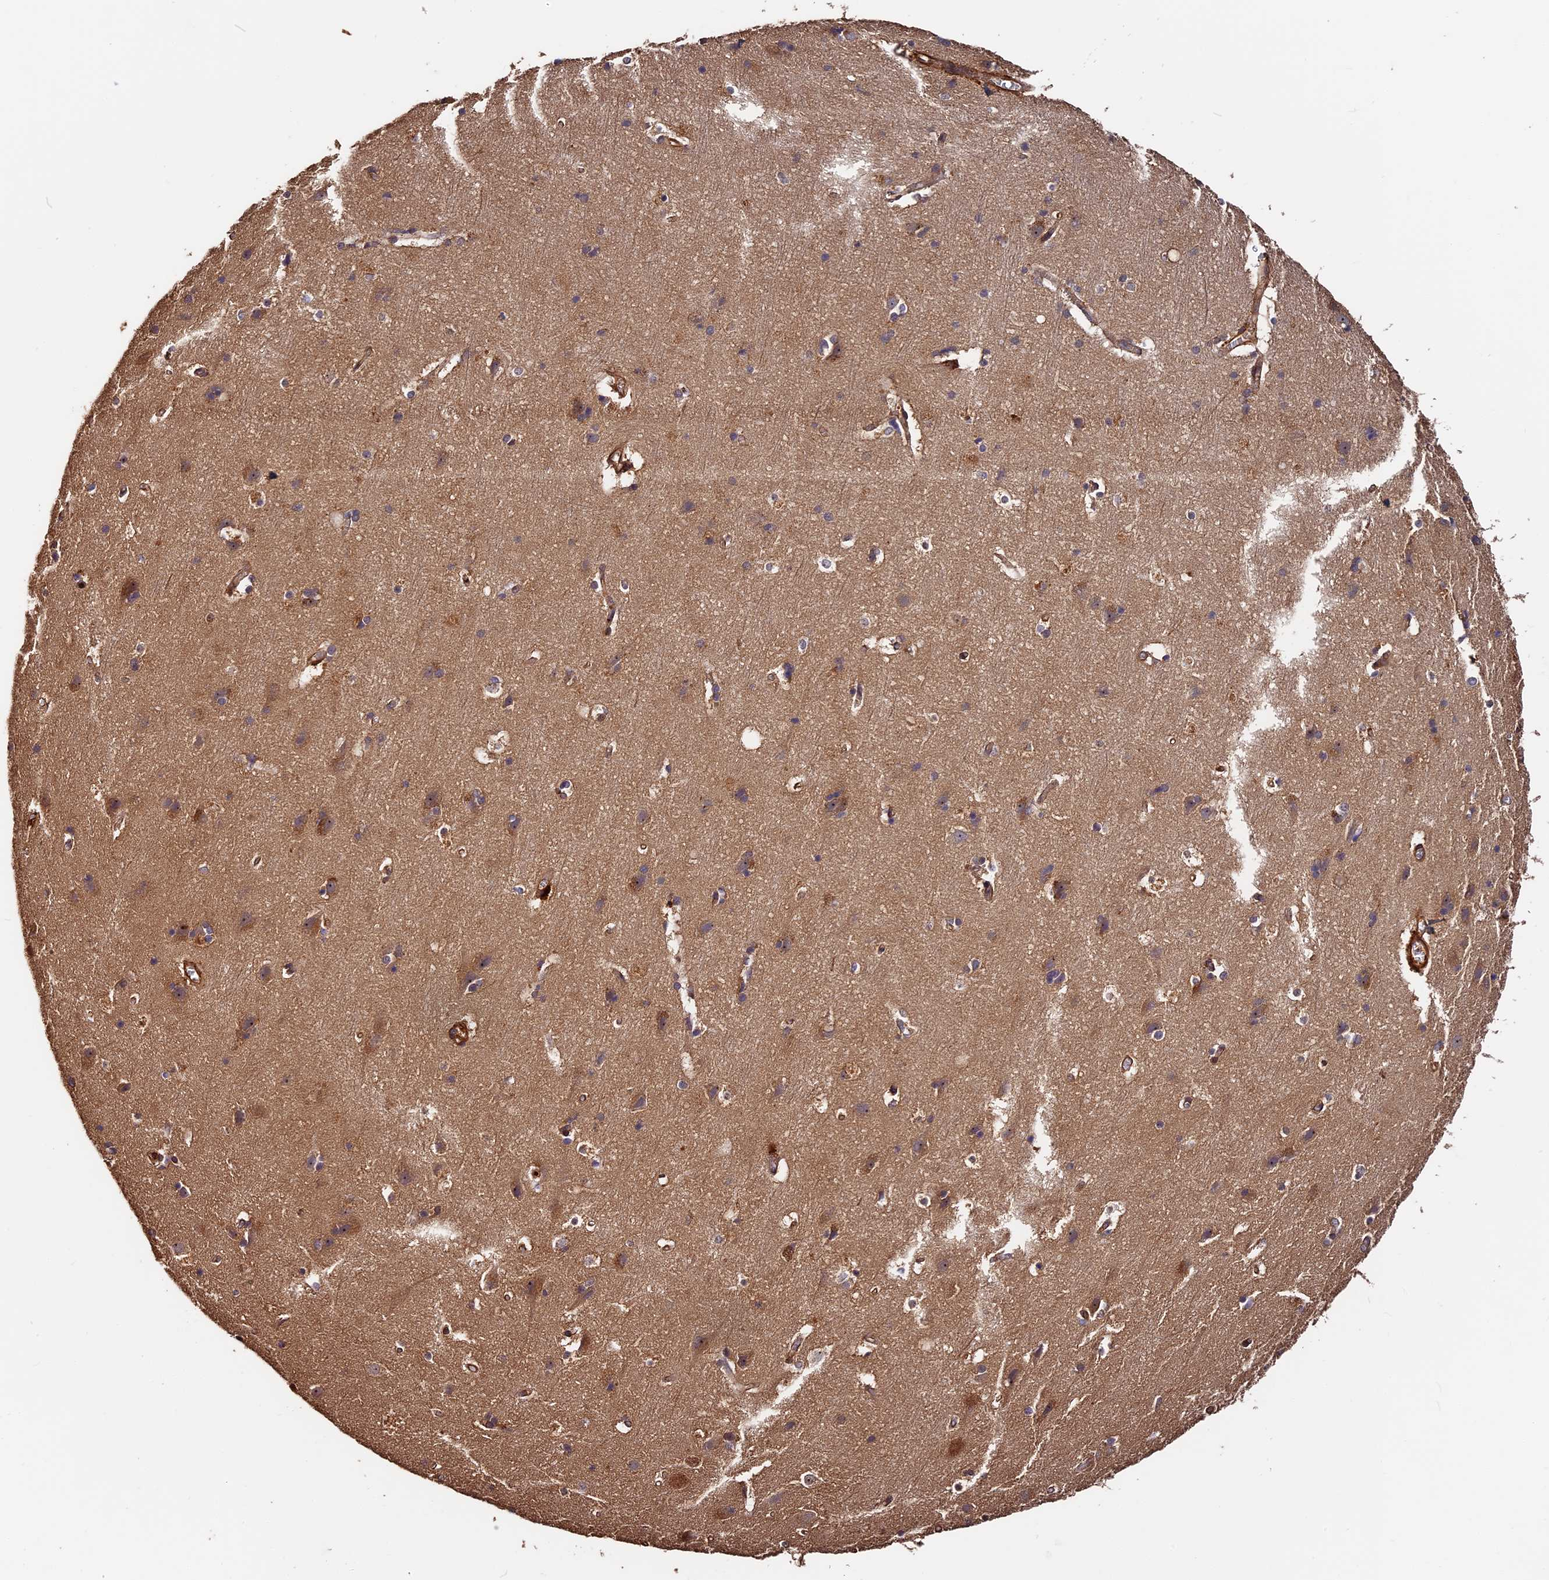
{"staining": {"intensity": "weak", "quantity": ">75%", "location": "cytoplasmic/membranous"}, "tissue": "cerebral cortex", "cell_type": "Endothelial cells", "image_type": "normal", "snomed": [{"axis": "morphology", "description": "Normal tissue, NOS"}, {"axis": "topography", "description": "Cerebral cortex"}], "caption": "Immunohistochemistry of unremarkable cerebral cortex displays low levels of weak cytoplasmic/membranous positivity in approximately >75% of endothelial cells.", "gene": "MMP15", "patient": {"sex": "male", "age": 54}}